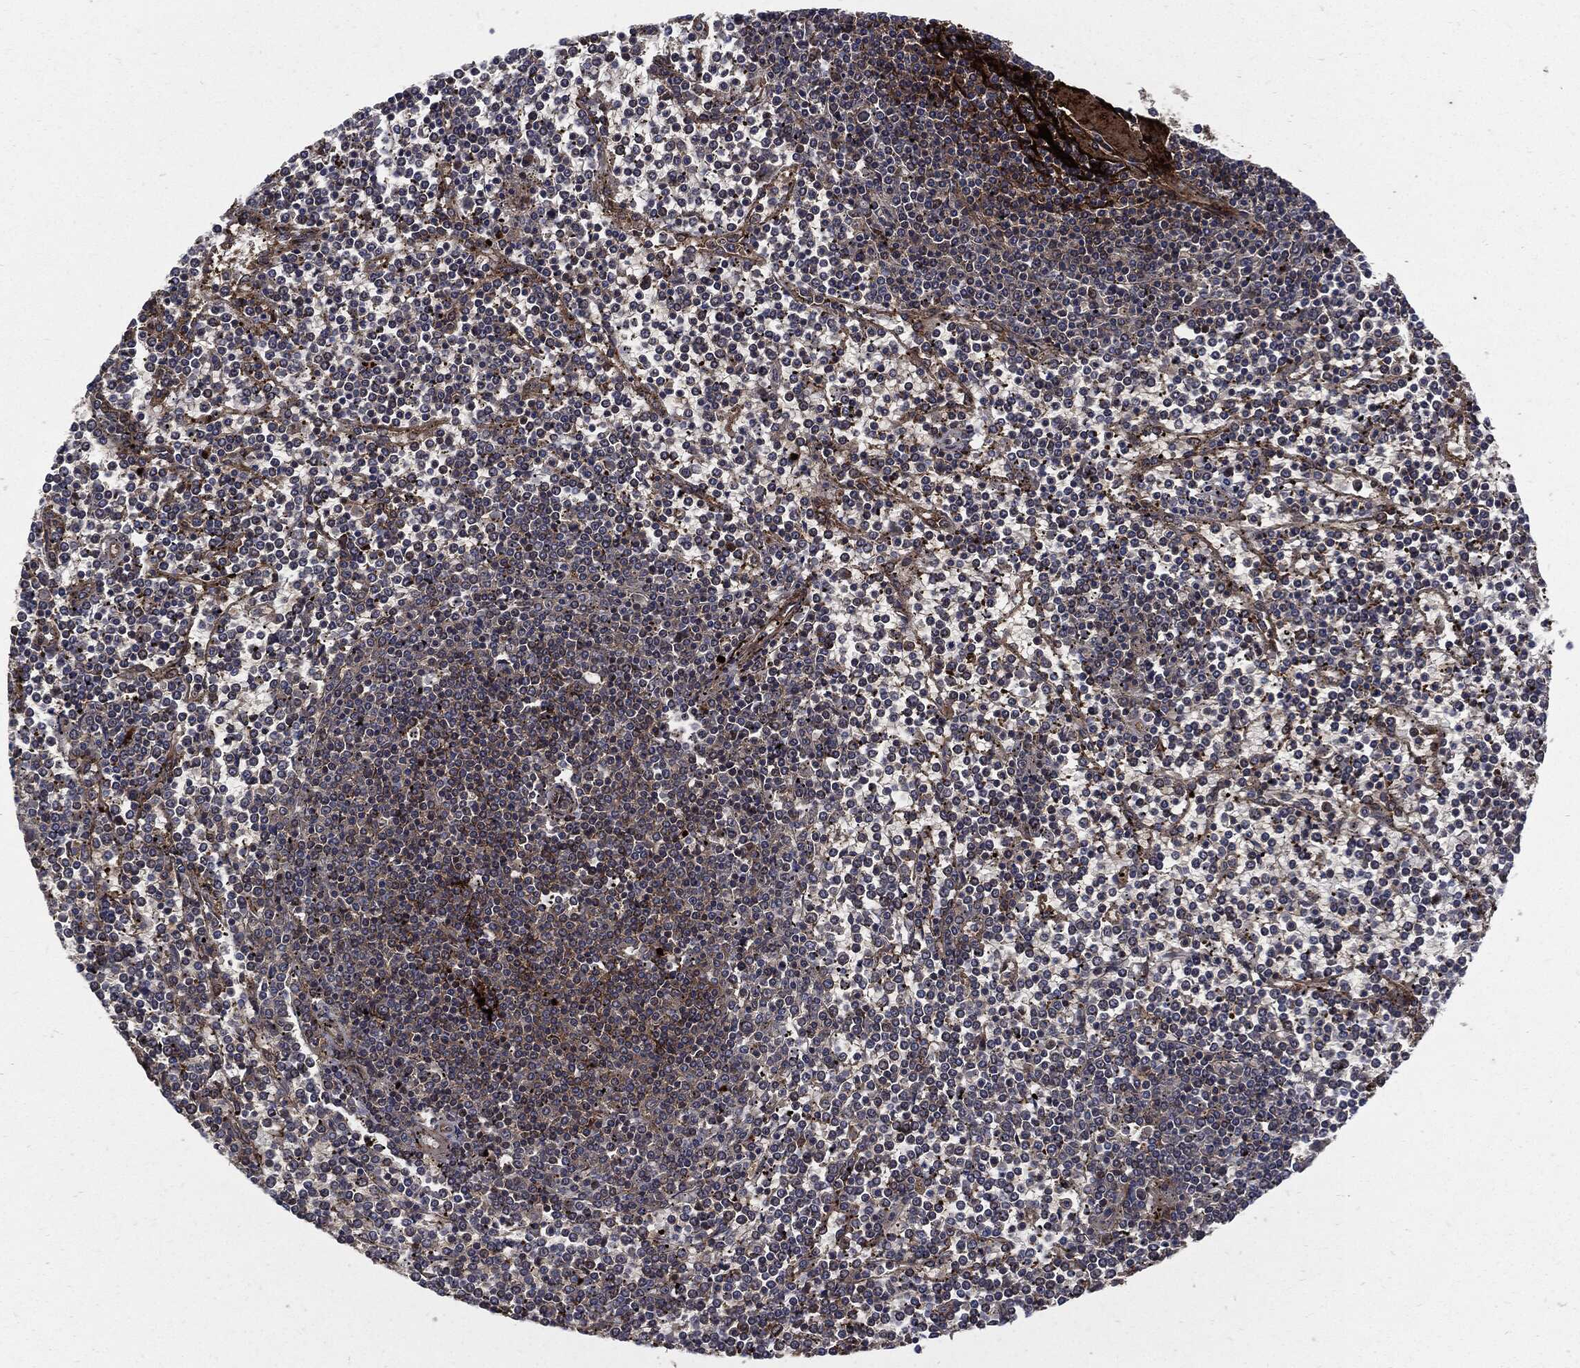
{"staining": {"intensity": "negative", "quantity": "none", "location": "none"}, "tissue": "lymphoma", "cell_type": "Tumor cells", "image_type": "cancer", "snomed": [{"axis": "morphology", "description": "Malignant lymphoma, non-Hodgkin's type, Low grade"}, {"axis": "topography", "description": "Spleen"}], "caption": "This micrograph is of lymphoma stained with immunohistochemistry to label a protein in brown with the nuclei are counter-stained blue. There is no expression in tumor cells. Nuclei are stained in blue.", "gene": "CLU", "patient": {"sex": "female", "age": 19}}